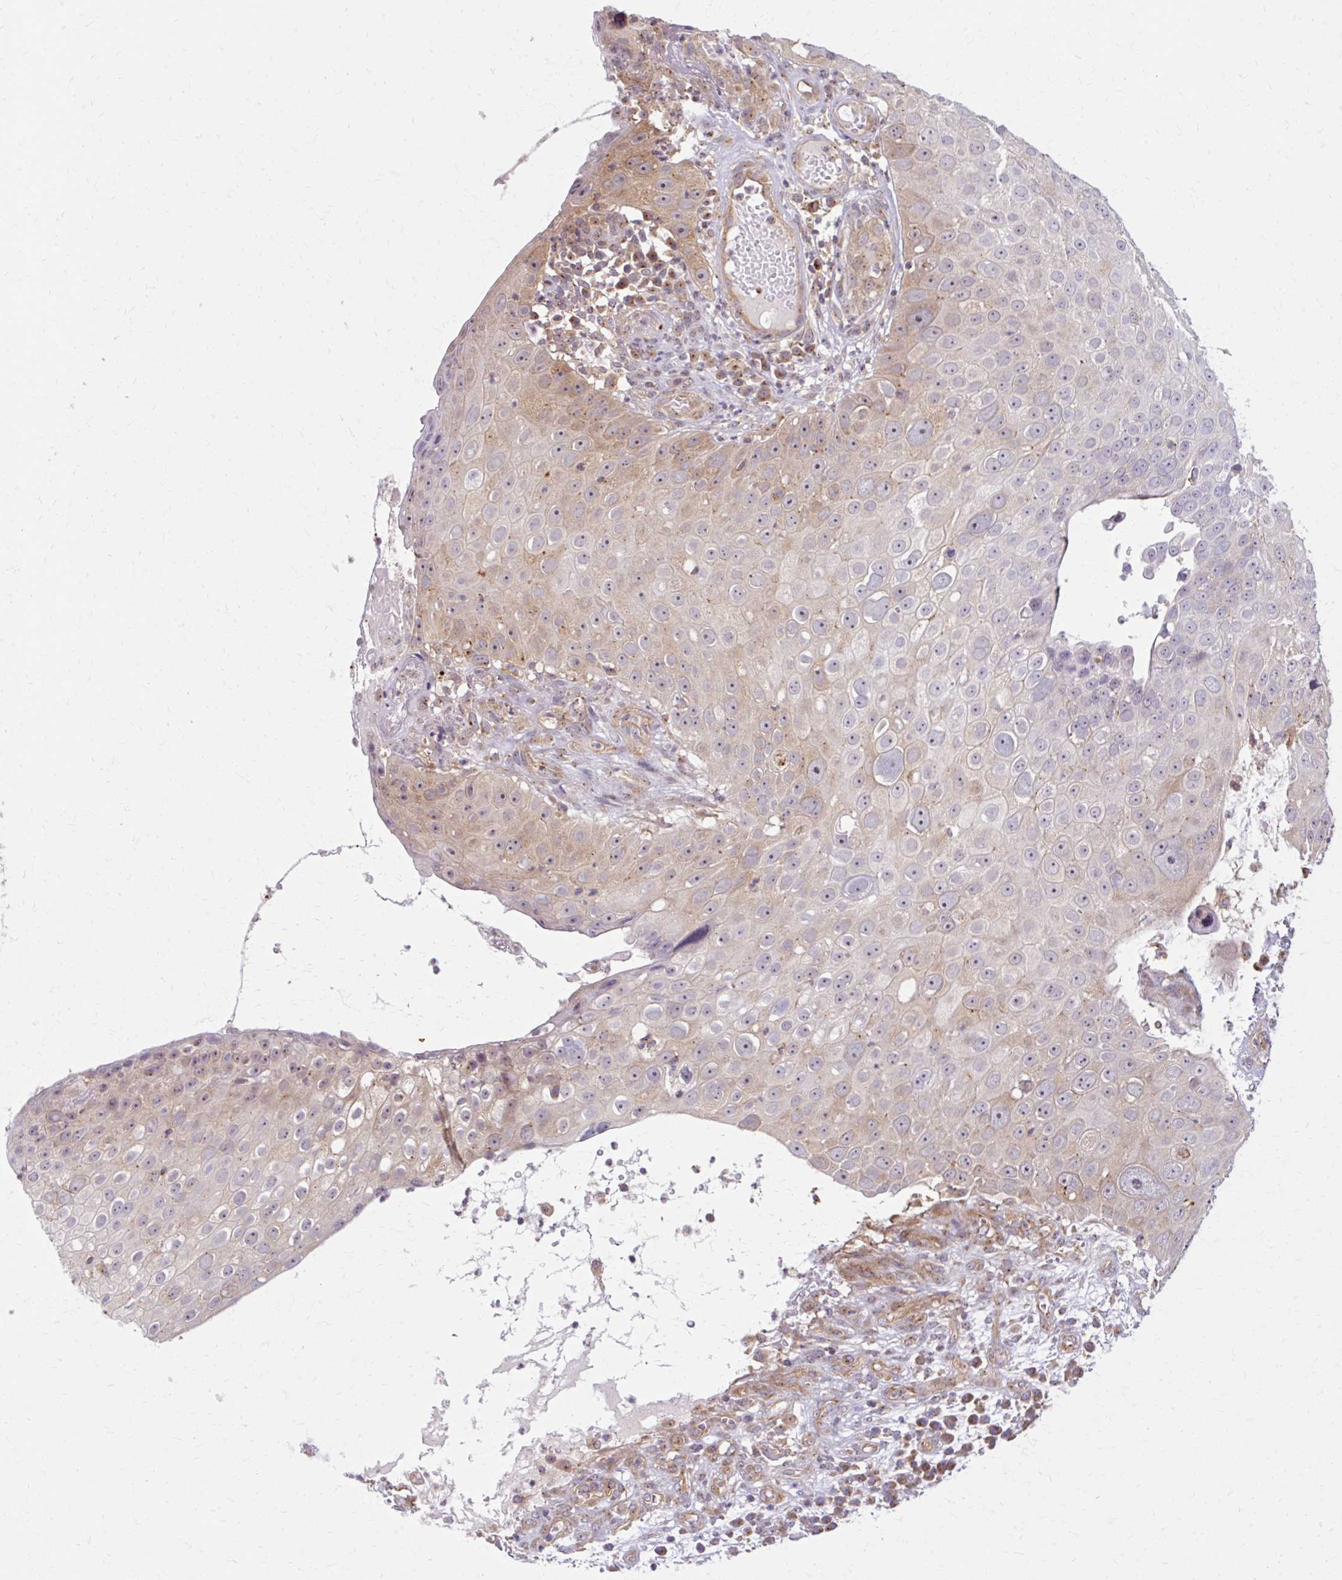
{"staining": {"intensity": "weak", "quantity": "25%-75%", "location": "cytoplasmic/membranous"}, "tissue": "skin cancer", "cell_type": "Tumor cells", "image_type": "cancer", "snomed": [{"axis": "morphology", "description": "Squamous cell carcinoma, NOS"}, {"axis": "topography", "description": "Skin"}], "caption": "Approximately 25%-75% of tumor cells in human skin squamous cell carcinoma show weak cytoplasmic/membranous protein positivity as visualized by brown immunohistochemical staining.", "gene": "MZT2B", "patient": {"sex": "male", "age": 71}}